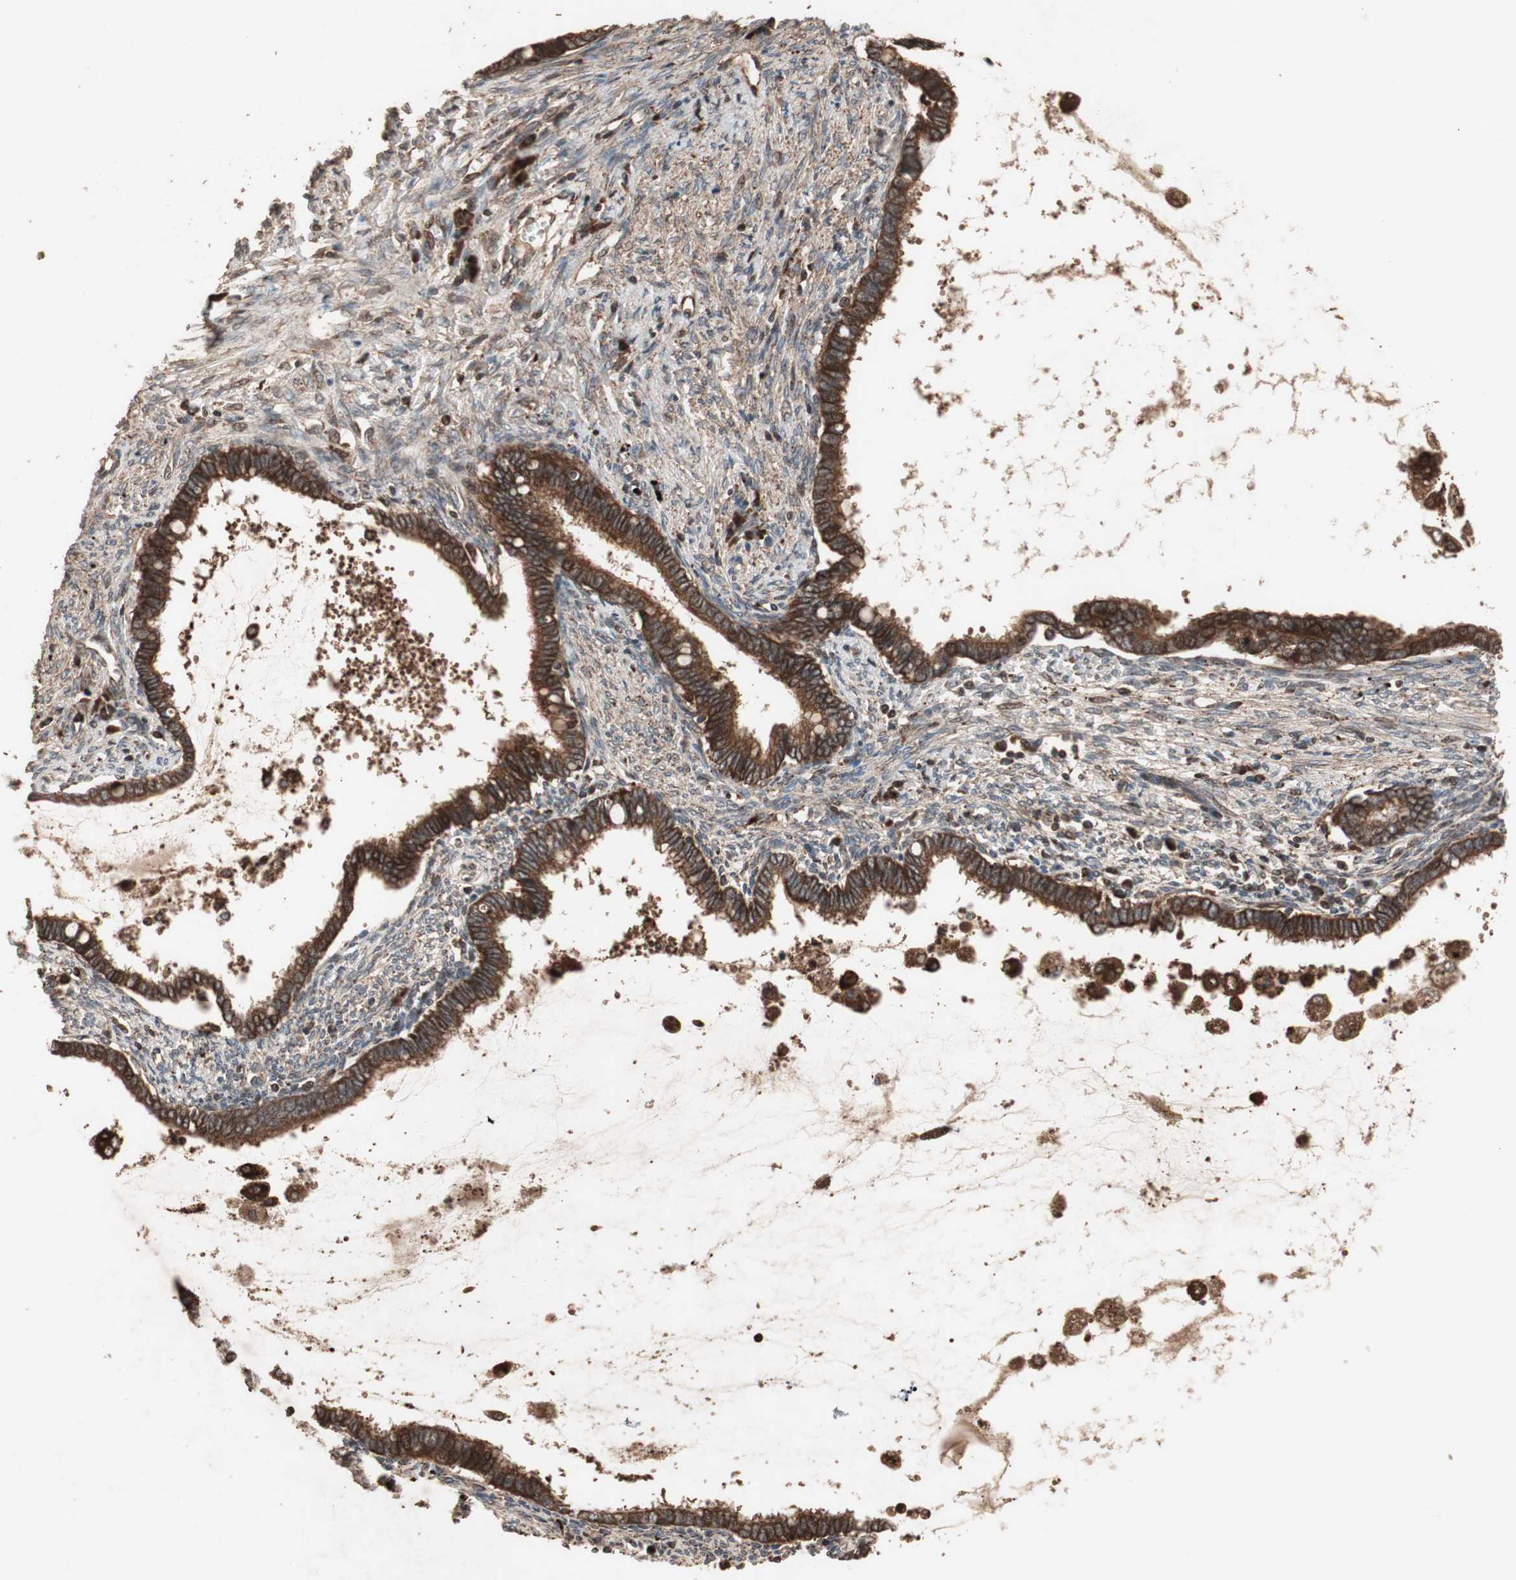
{"staining": {"intensity": "strong", "quantity": ">75%", "location": "cytoplasmic/membranous"}, "tissue": "cervical cancer", "cell_type": "Tumor cells", "image_type": "cancer", "snomed": [{"axis": "morphology", "description": "Adenocarcinoma, NOS"}, {"axis": "topography", "description": "Cervix"}], "caption": "Cervical cancer tissue demonstrates strong cytoplasmic/membranous positivity in about >75% of tumor cells Using DAB (3,3'-diaminobenzidine) (brown) and hematoxylin (blue) stains, captured at high magnification using brightfield microscopy.", "gene": "RAB1A", "patient": {"sex": "female", "age": 44}}